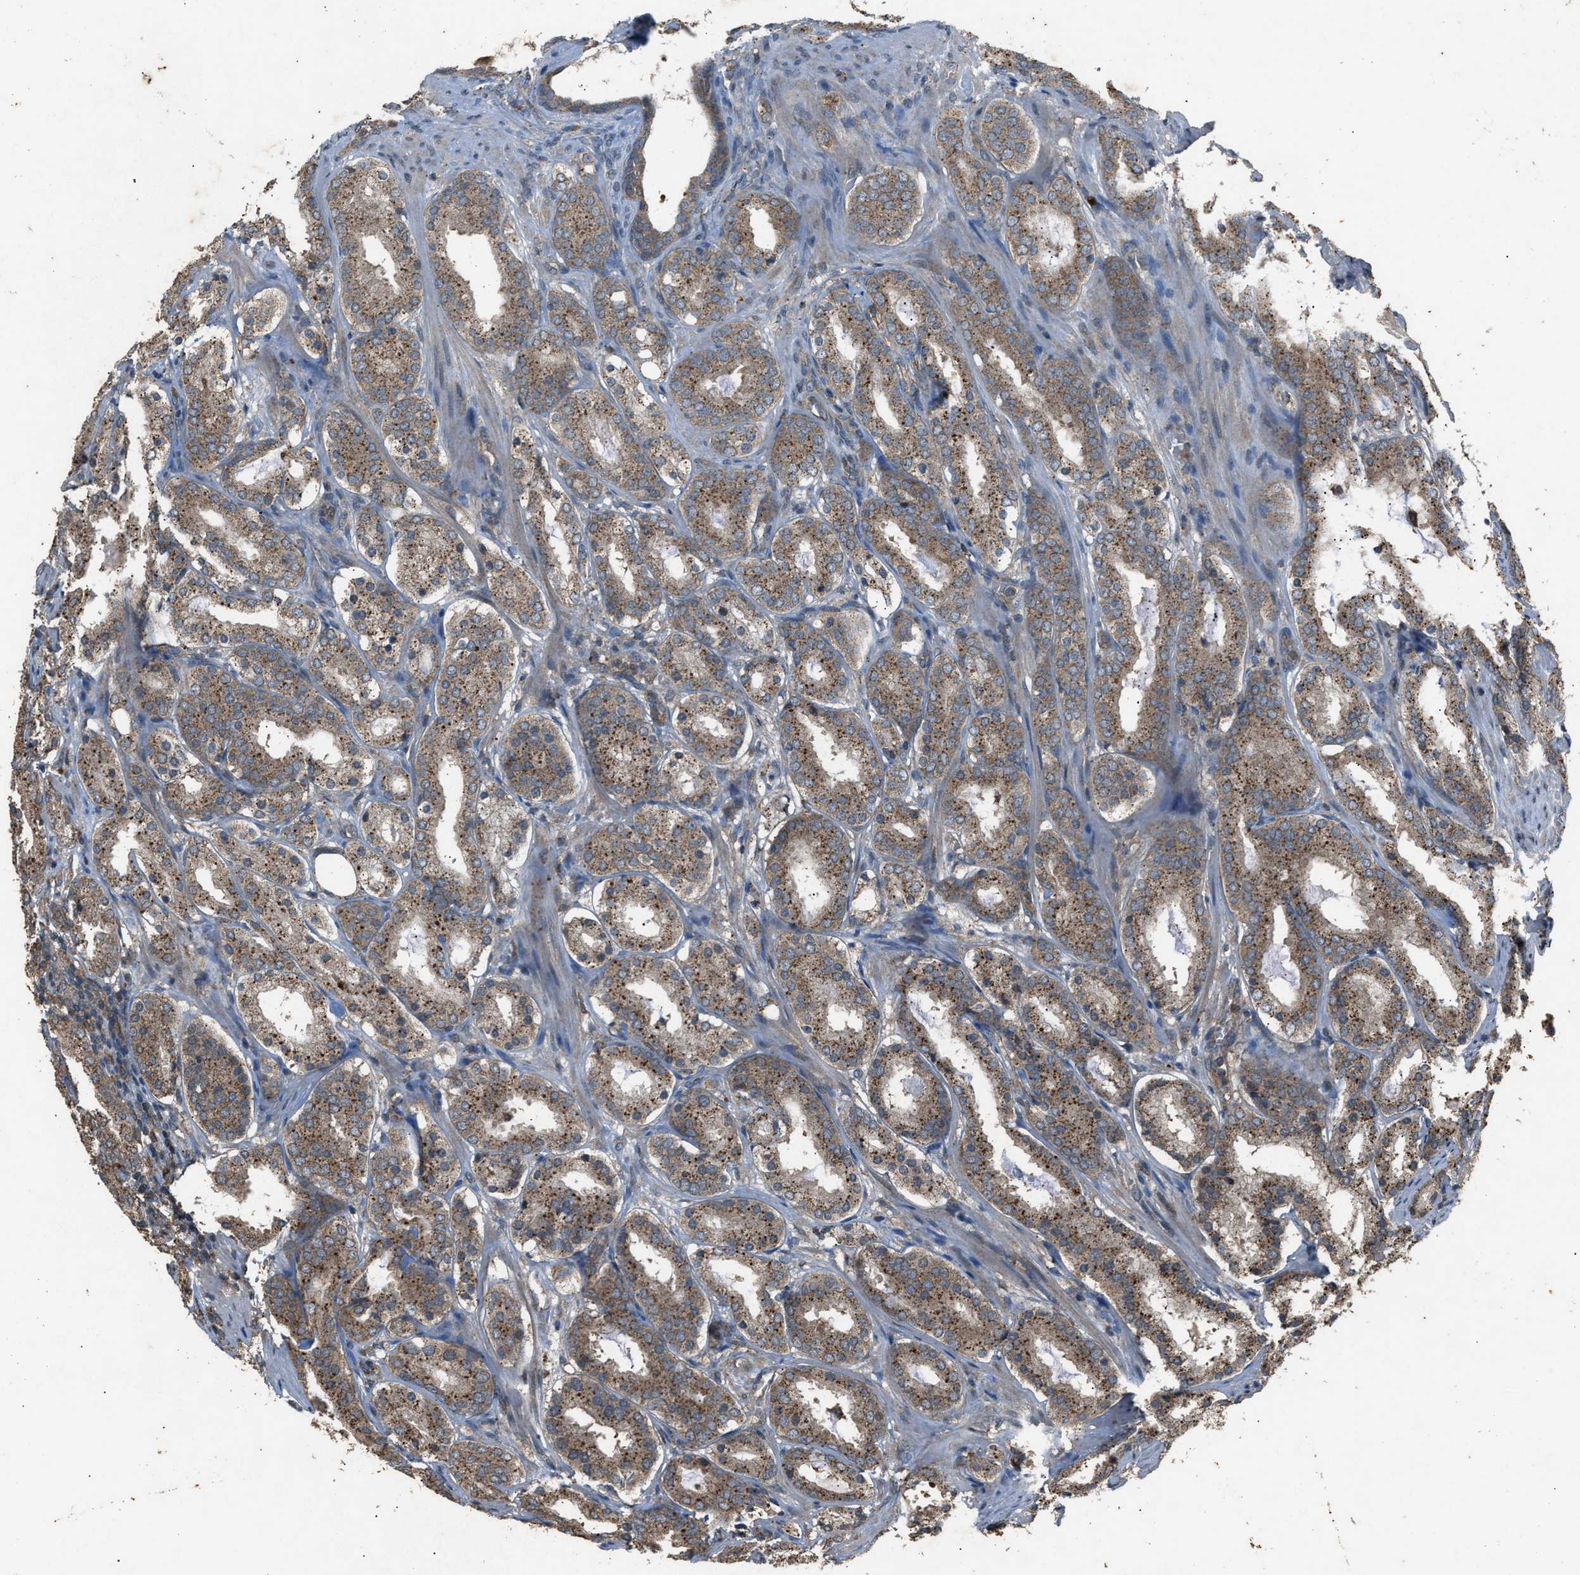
{"staining": {"intensity": "moderate", "quantity": ">75%", "location": "cytoplasmic/membranous"}, "tissue": "prostate cancer", "cell_type": "Tumor cells", "image_type": "cancer", "snomed": [{"axis": "morphology", "description": "Adenocarcinoma, Low grade"}, {"axis": "topography", "description": "Prostate"}], "caption": "Immunohistochemistry staining of prostate cancer (low-grade adenocarcinoma), which exhibits medium levels of moderate cytoplasmic/membranous staining in approximately >75% of tumor cells indicating moderate cytoplasmic/membranous protein positivity. The staining was performed using DAB (3,3'-diaminobenzidine) (brown) for protein detection and nuclei were counterstained in hematoxylin (blue).", "gene": "PSMD1", "patient": {"sex": "male", "age": 69}}